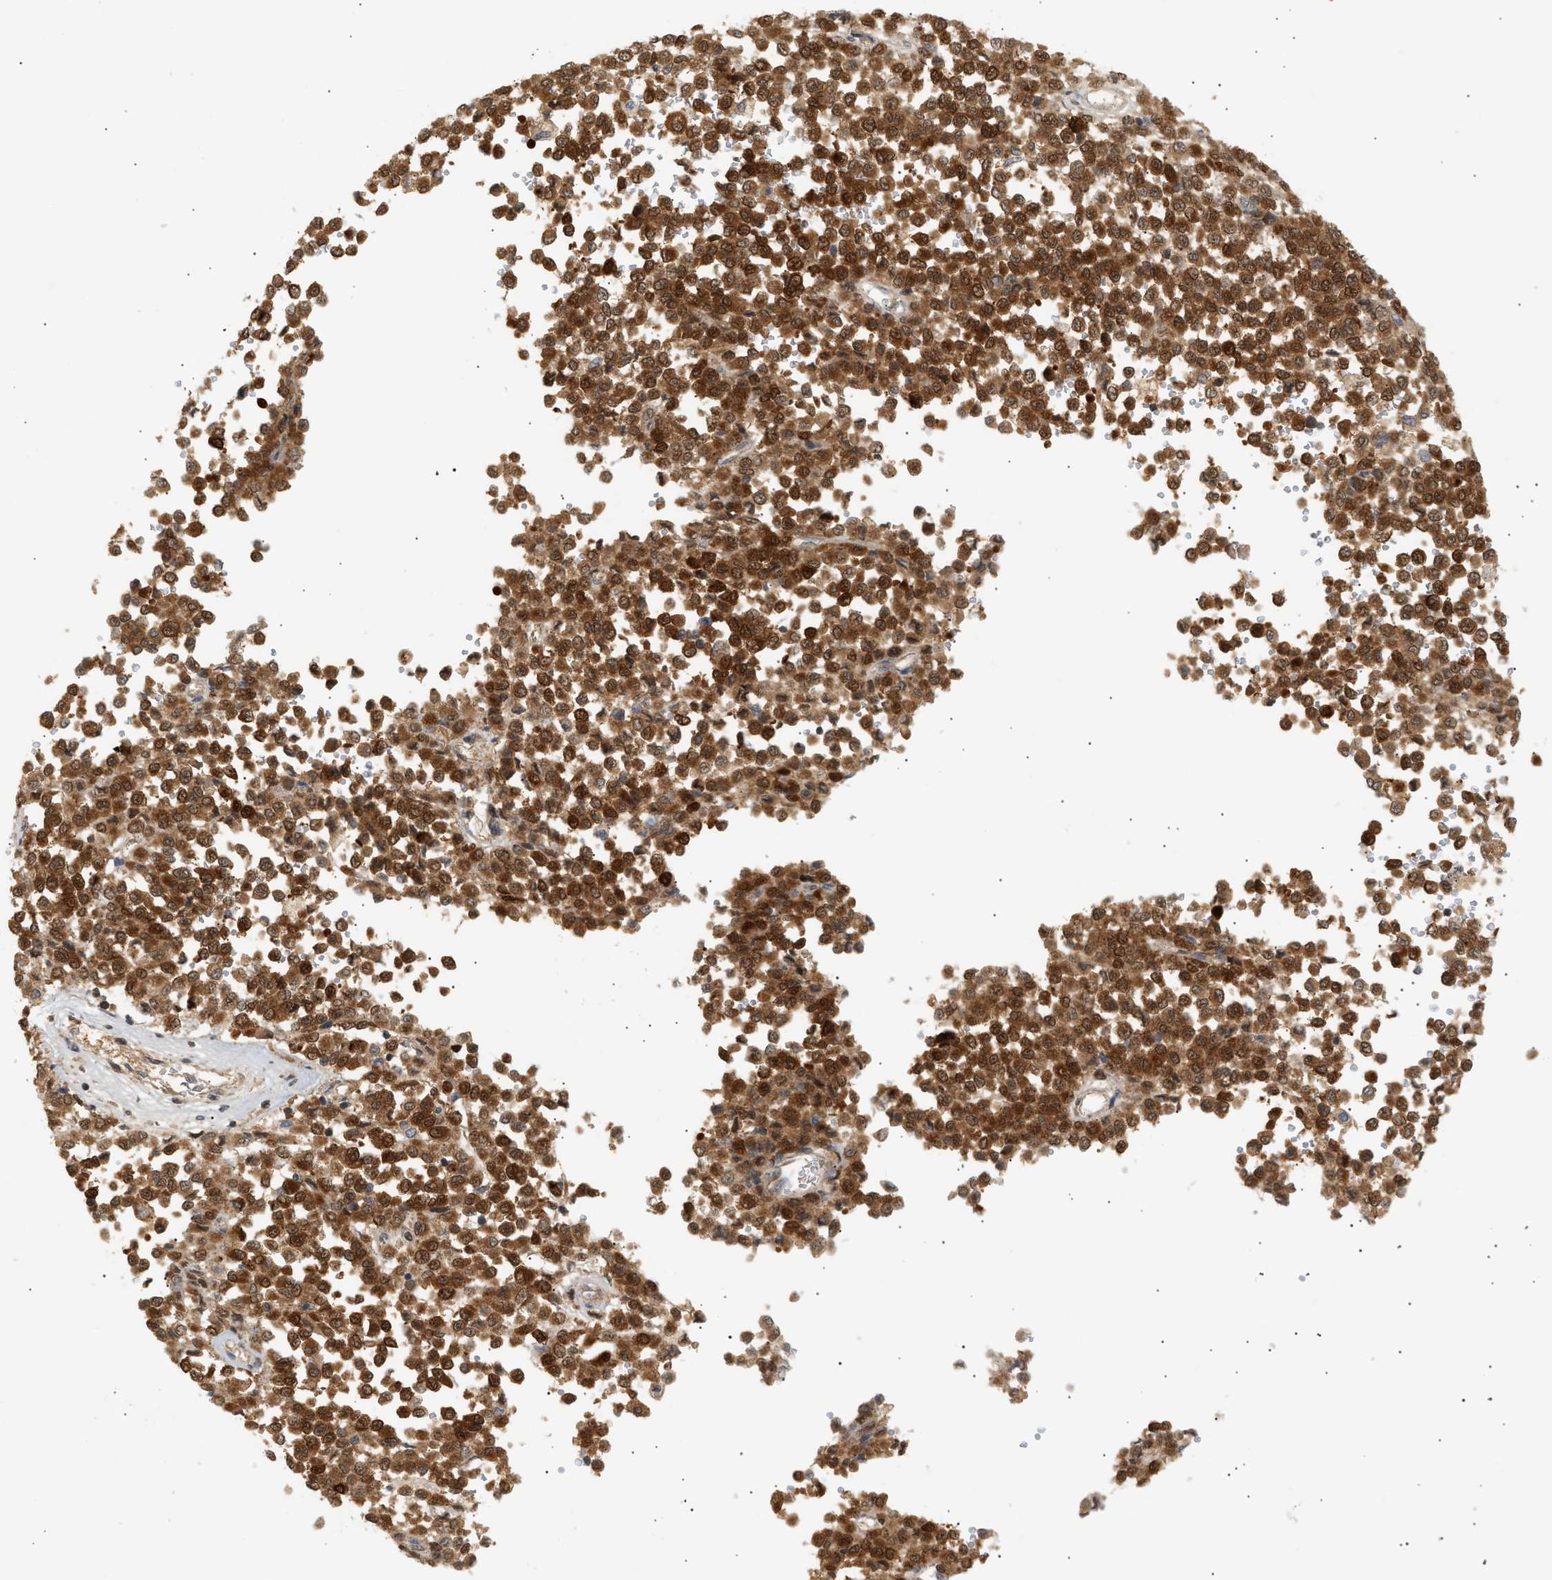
{"staining": {"intensity": "strong", "quantity": ">75%", "location": "cytoplasmic/membranous,nuclear"}, "tissue": "melanoma", "cell_type": "Tumor cells", "image_type": "cancer", "snomed": [{"axis": "morphology", "description": "Malignant melanoma, Metastatic site"}, {"axis": "topography", "description": "Pancreas"}], "caption": "Melanoma was stained to show a protein in brown. There is high levels of strong cytoplasmic/membranous and nuclear staining in about >75% of tumor cells.", "gene": "SHC1", "patient": {"sex": "female", "age": 30}}